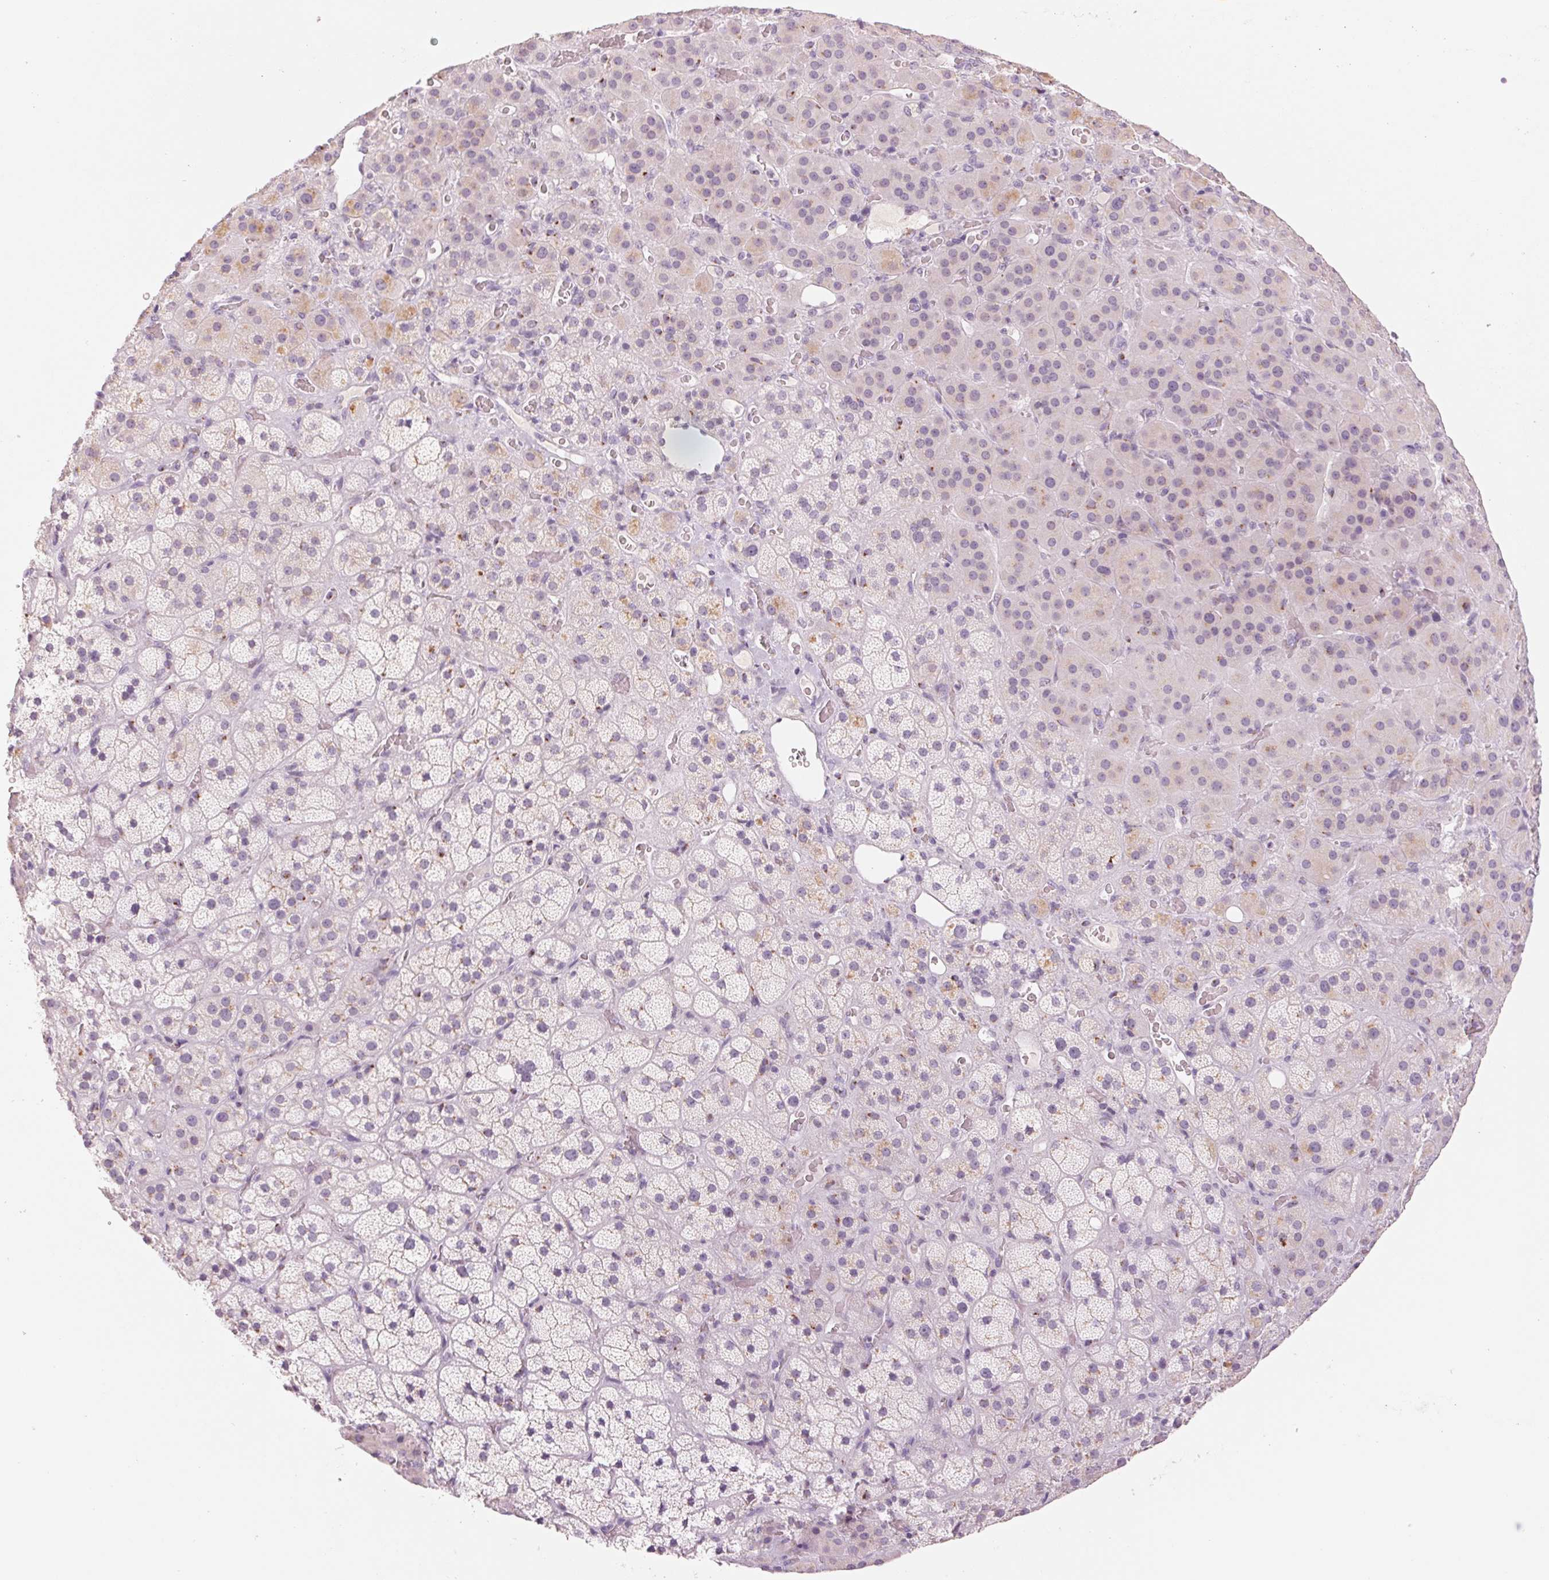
{"staining": {"intensity": "weak", "quantity": "<25%", "location": "cytoplasmic/membranous"}, "tissue": "adrenal gland", "cell_type": "Glandular cells", "image_type": "normal", "snomed": [{"axis": "morphology", "description": "Normal tissue, NOS"}, {"axis": "topography", "description": "Adrenal gland"}], "caption": "Histopathology image shows no significant protein staining in glandular cells of normal adrenal gland. (Brightfield microscopy of DAB (3,3'-diaminobenzidine) immunohistochemistry (IHC) at high magnification).", "gene": "GALNT7", "patient": {"sex": "male", "age": 57}}